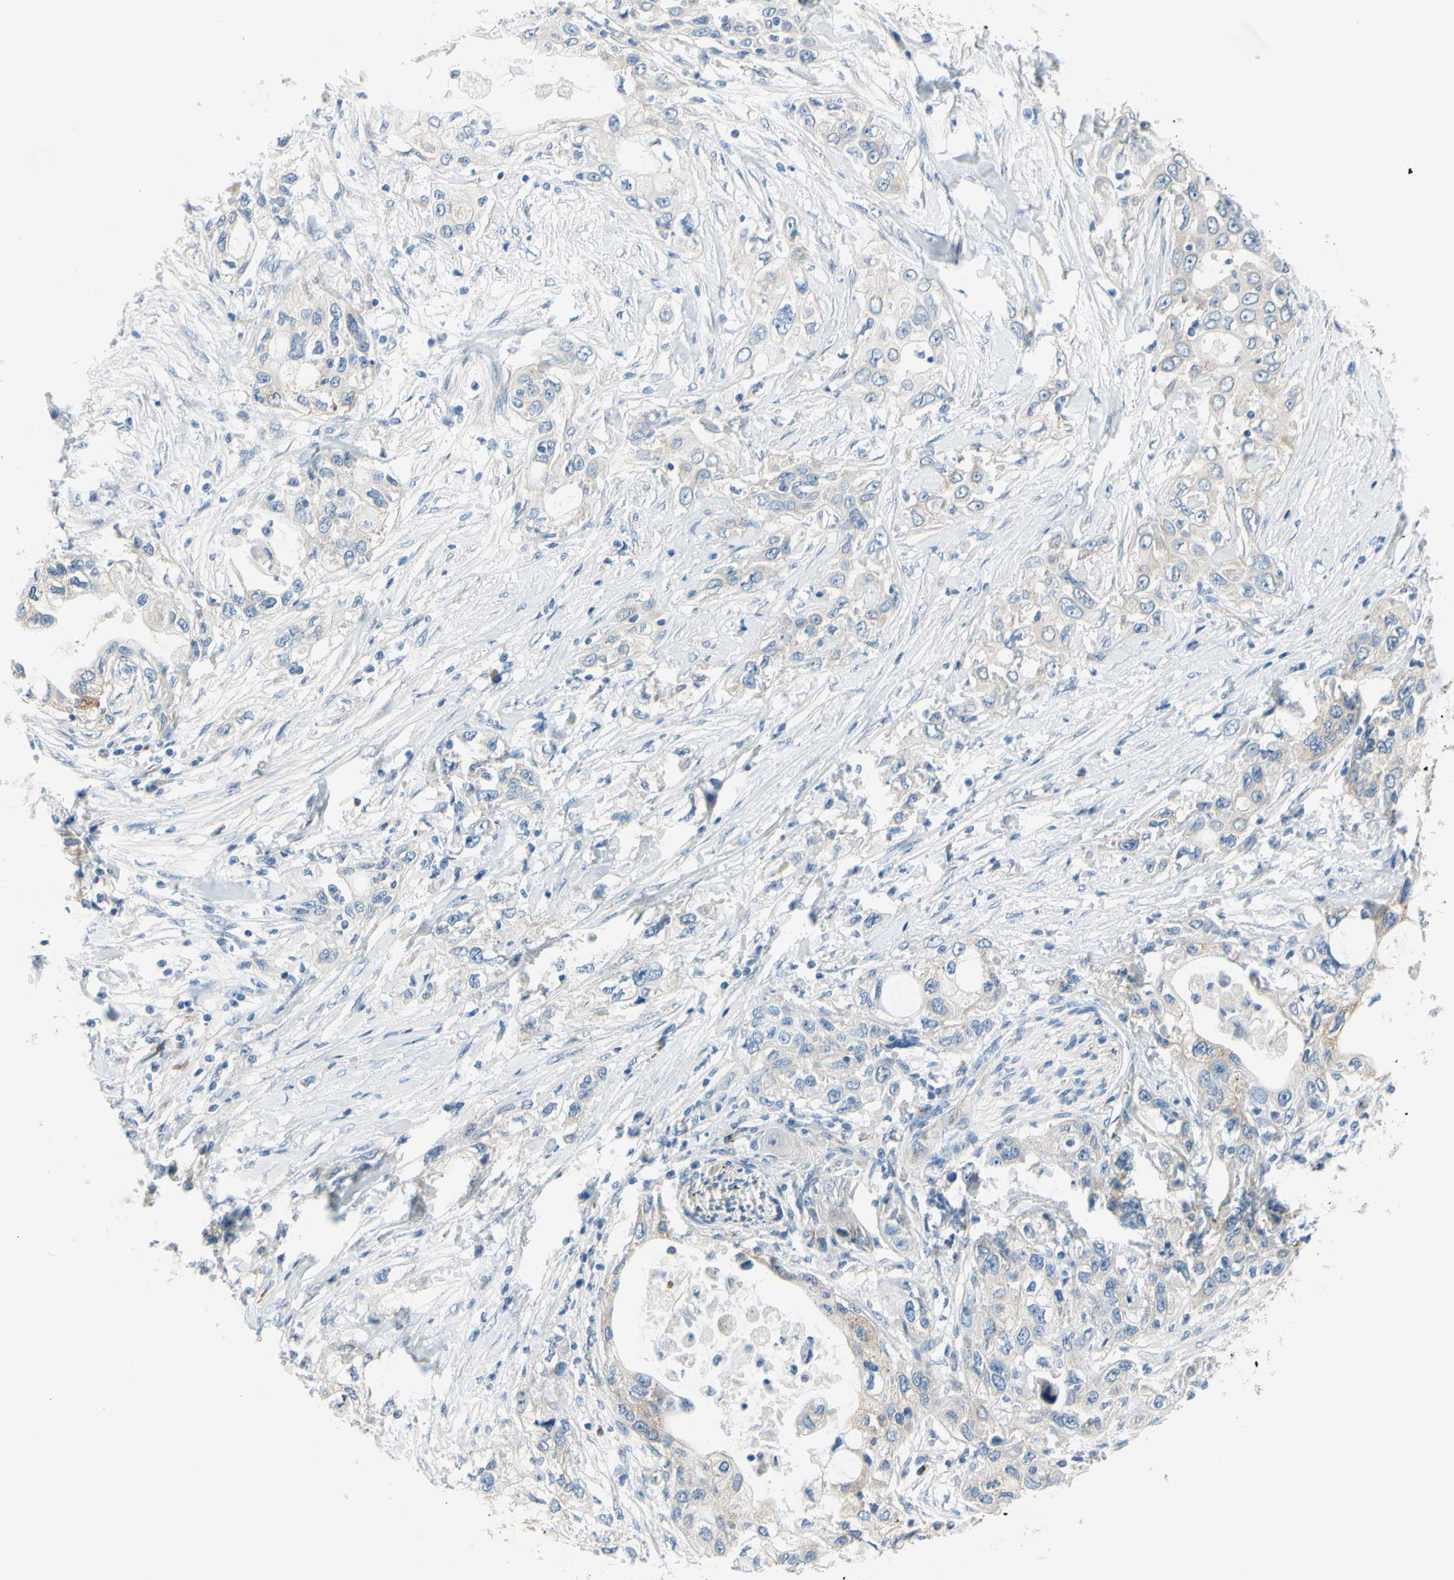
{"staining": {"intensity": "negative", "quantity": "none", "location": "none"}, "tissue": "pancreatic cancer", "cell_type": "Tumor cells", "image_type": "cancer", "snomed": [{"axis": "morphology", "description": "Adenocarcinoma, NOS"}, {"axis": "topography", "description": "Pancreas"}], "caption": "IHC of human pancreatic cancer (adenocarcinoma) displays no expression in tumor cells.", "gene": "FRMD4B", "patient": {"sex": "female", "age": 70}}